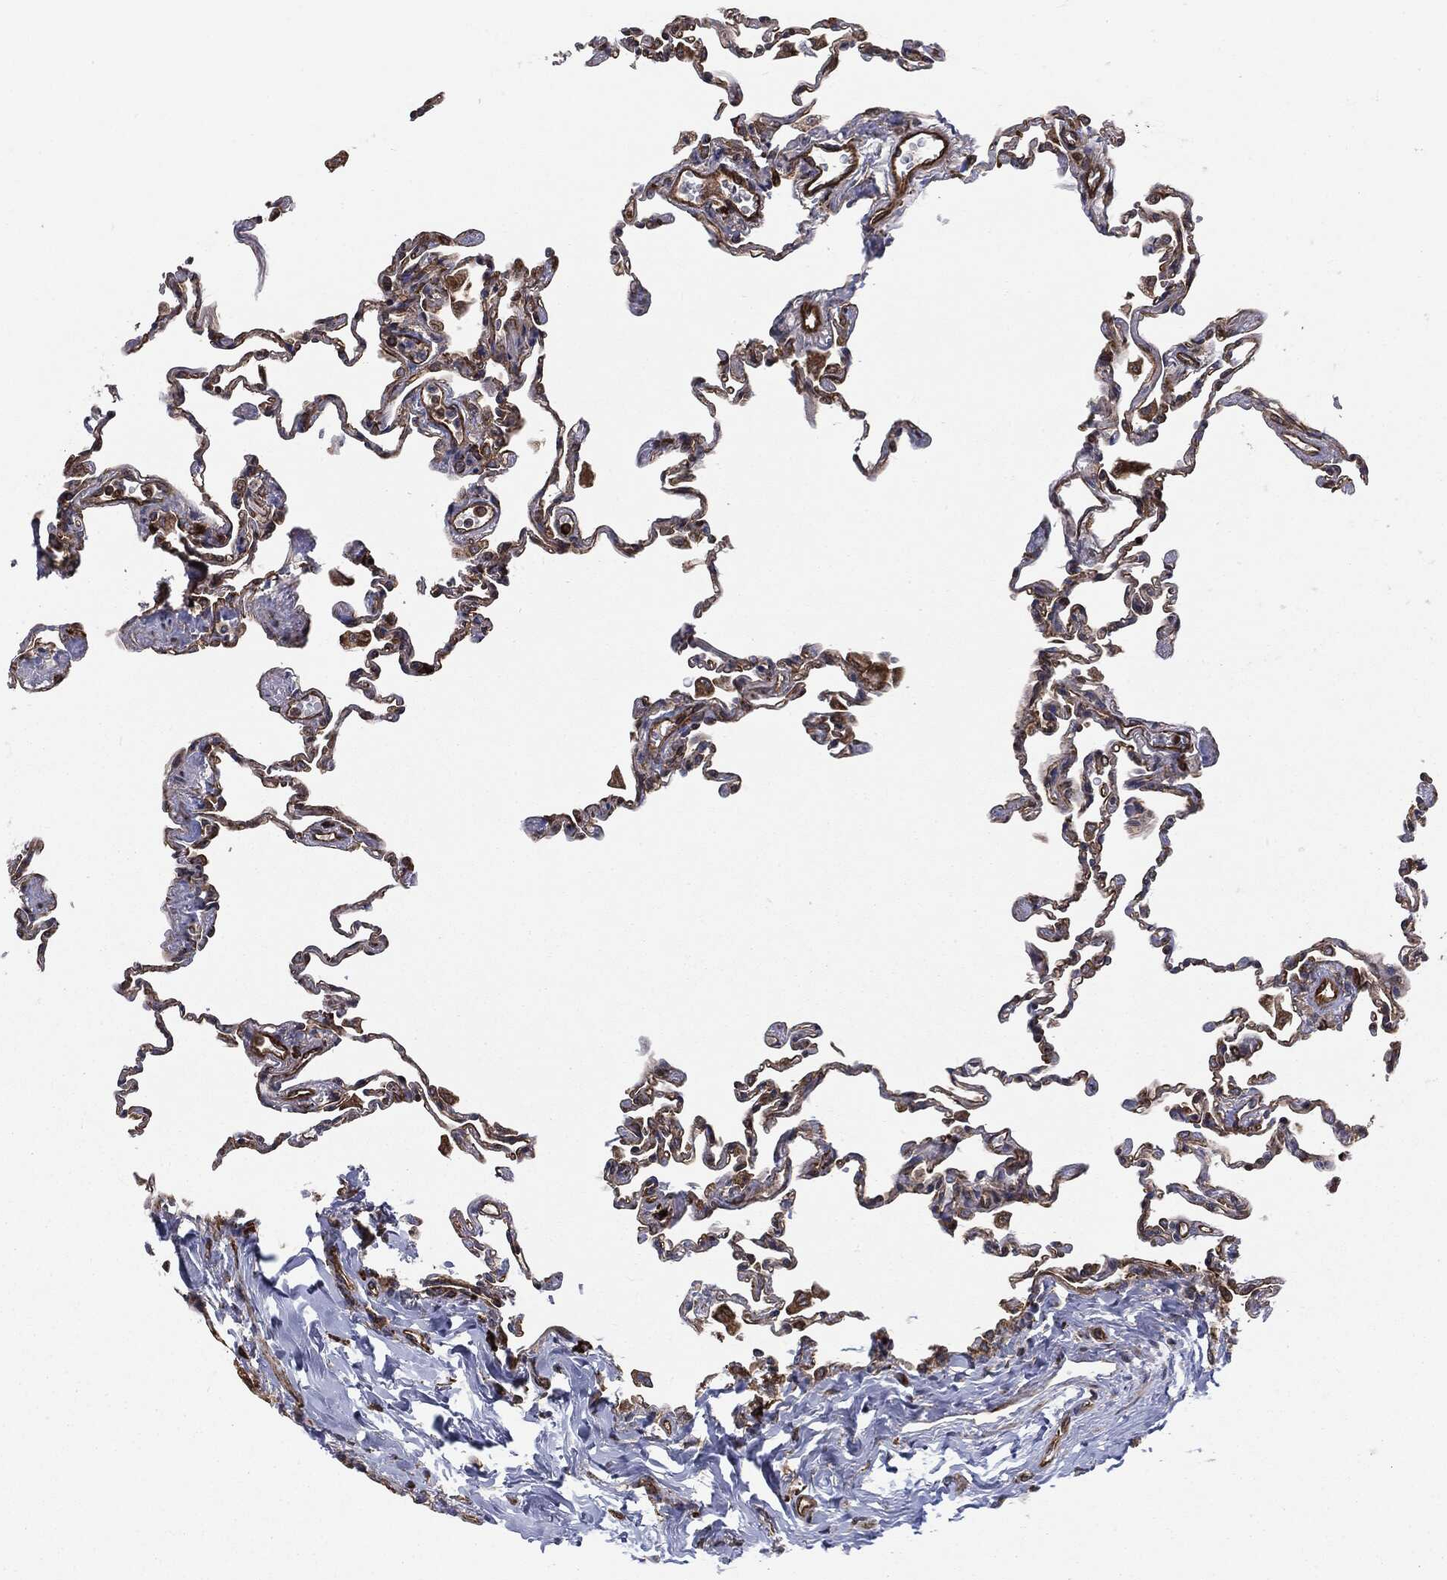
{"staining": {"intensity": "weak", "quantity": "<25%", "location": "cytoplasmic/membranous"}, "tissue": "lung", "cell_type": "Alveolar cells", "image_type": "normal", "snomed": [{"axis": "morphology", "description": "Normal tissue, NOS"}, {"axis": "topography", "description": "Lung"}], "caption": "Micrograph shows no significant protein expression in alveolar cells of benign lung. The staining is performed using DAB brown chromogen with nuclei counter-stained in using hematoxylin.", "gene": "CYLD", "patient": {"sex": "female", "age": 57}}